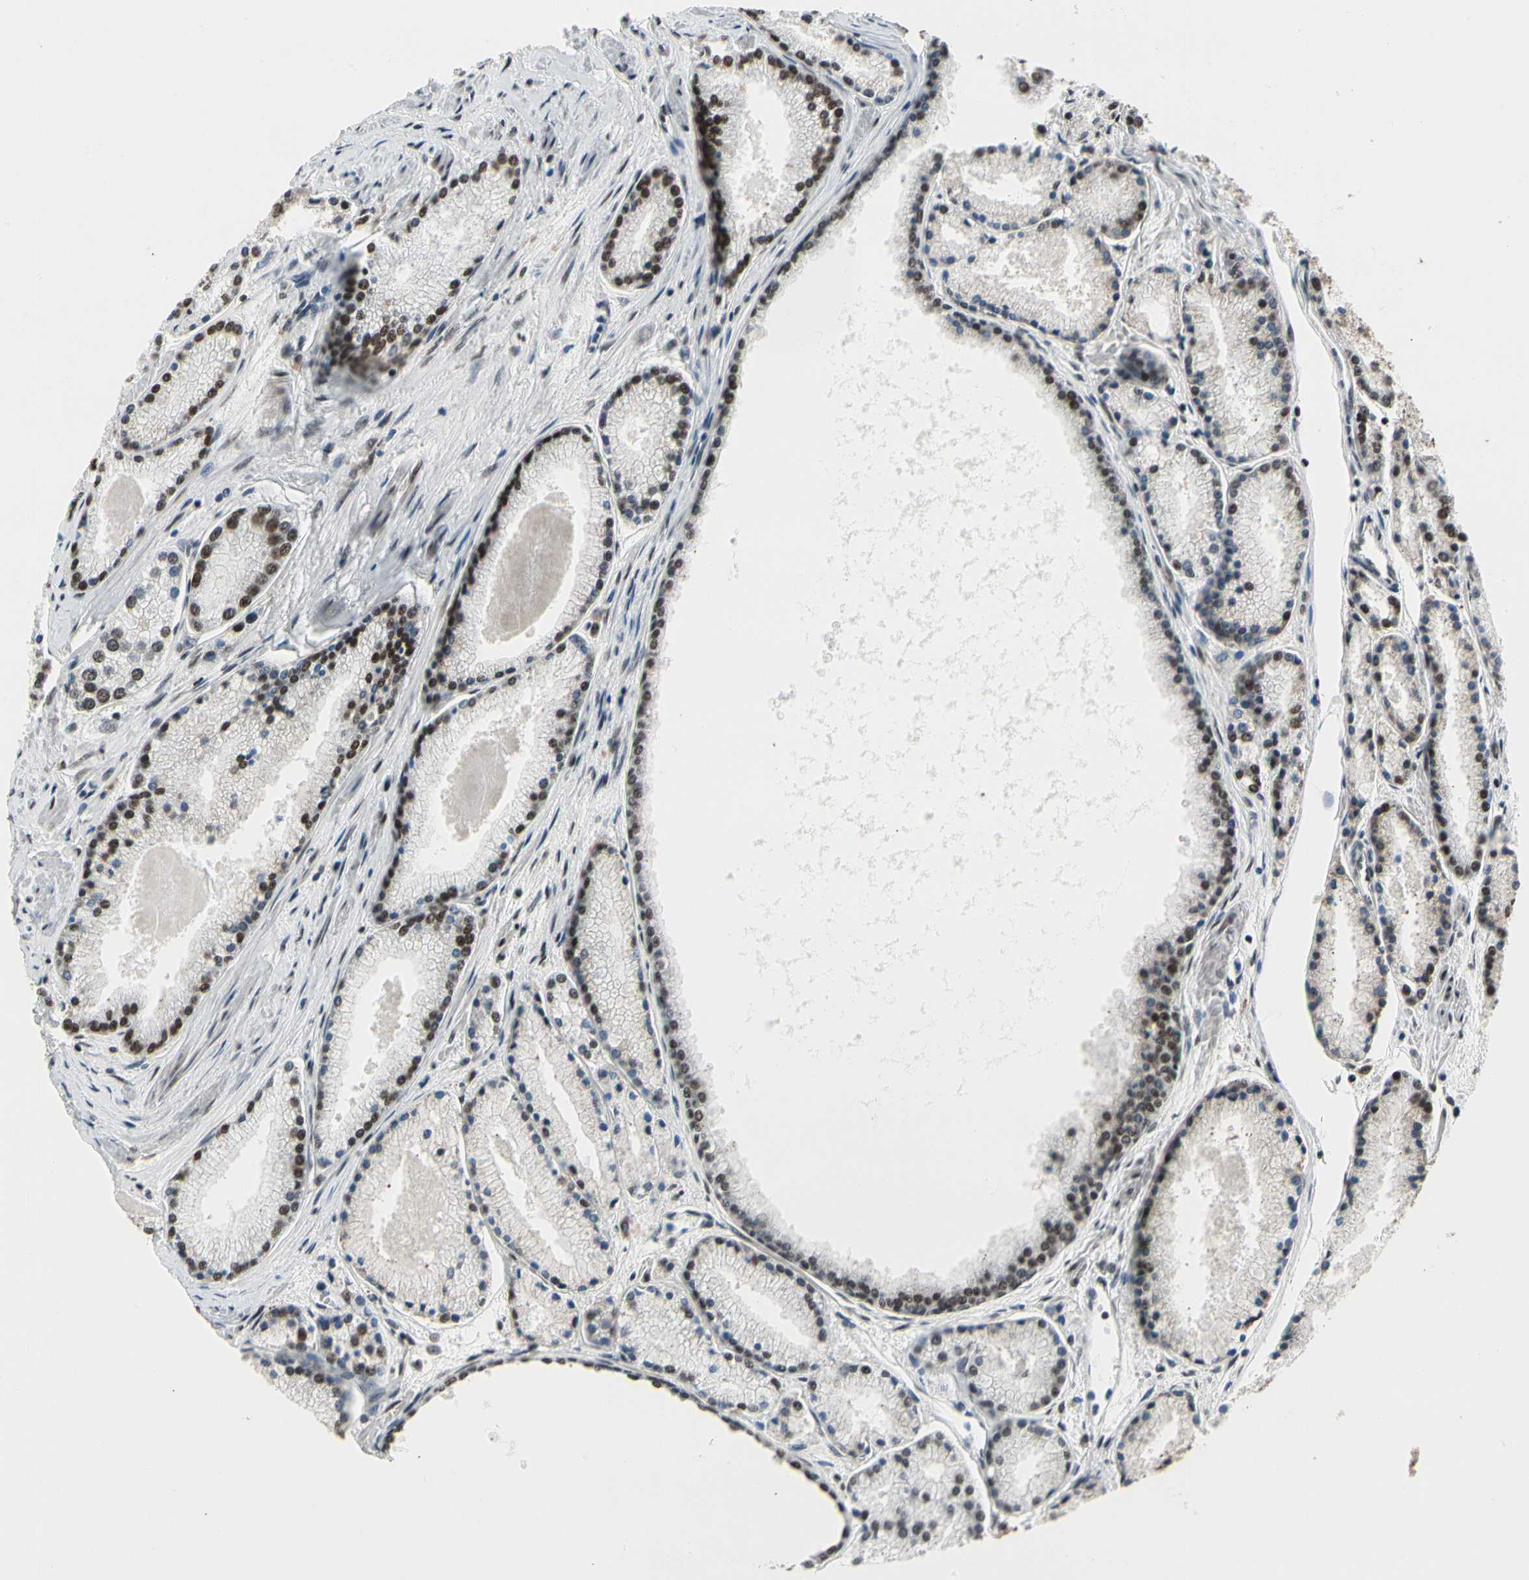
{"staining": {"intensity": "strong", "quantity": "25%-75%", "location": "nuclear"}, "tissue": "prostate cancer", "cell_type": "Tumor cells", "image_type": "cancer", "snomed": [{"axis": "morphology", "description": "Adenocarcinoma, High grade"}, {"axis": "topography", "description": "Prostate"}], "caption": "Immunohistochemical staining of adenocarcinoma (high-grade) (prostate) demonstrates high levels of strong nuclear protein expression in approximately 25%-75% of tumor cells.", "gene": "SRSF11", "patient": {"sex": "male", "age": 61}}